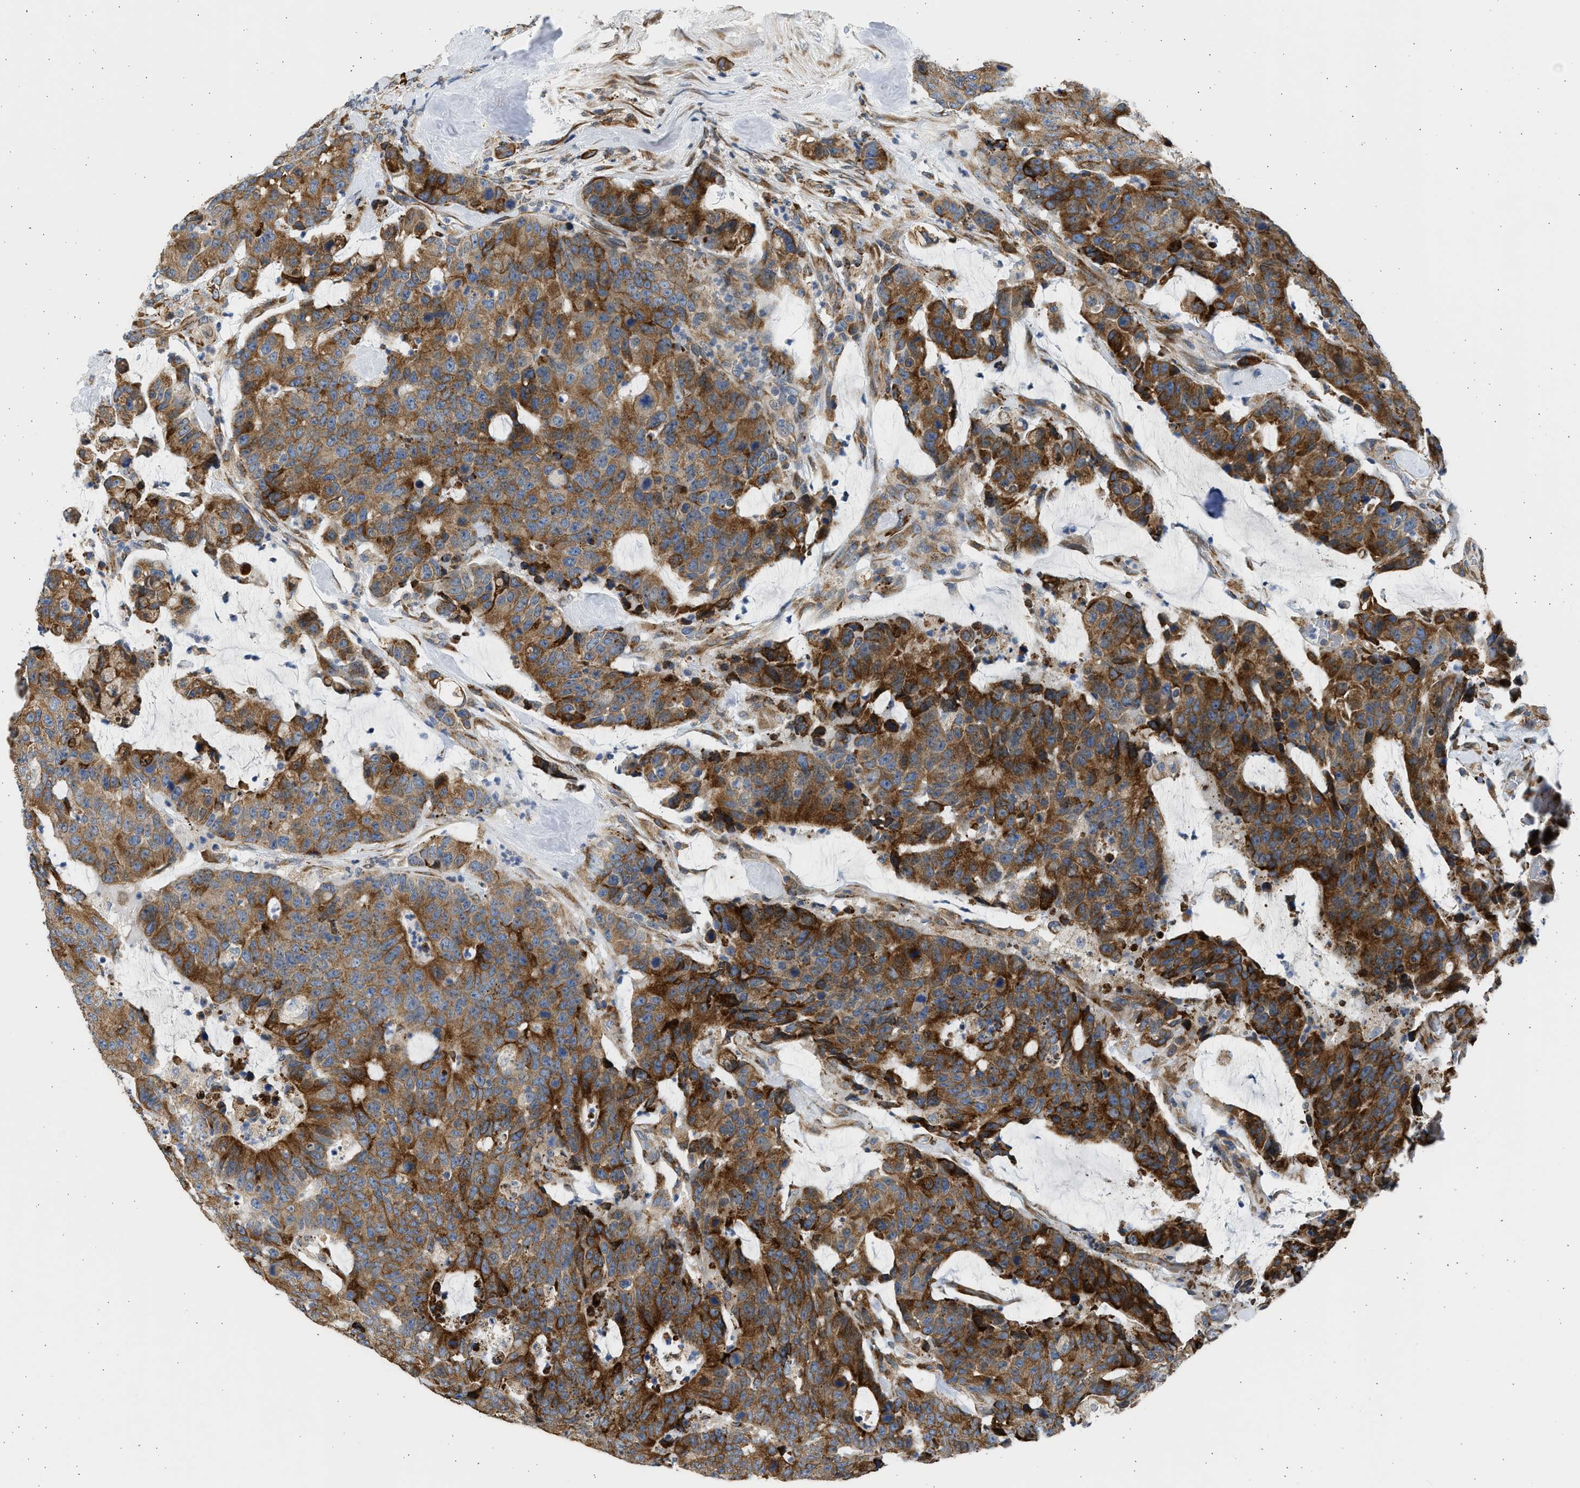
{"staining": {"intensity": "strong", "quantity": ">75%", "location": "cytoplasmic/membranous"}, "tissue": "colorectal cancer", "cell_type": "Tumor cells", "image_type": "cancer", "snomed": [{"axis": "morphology", "description": "Adenocarcinoma, NOS"}, {"axis": "topography", "description": "Colon"}], "caption": "Colorectal cancer stained with DAB (3,3'-diaminobenzidine) immunohistochemistry demonstrates high levels of strong cytoplasmic/membranous positivity in approximately >75% of tumor cells. The staining is performed using DAB brown chromogen to label protein expression. The nuclei are counter-stained blue using hematoxylin.", "gene": "PLD2", "patient": {"sex": "female", "age": 86}}